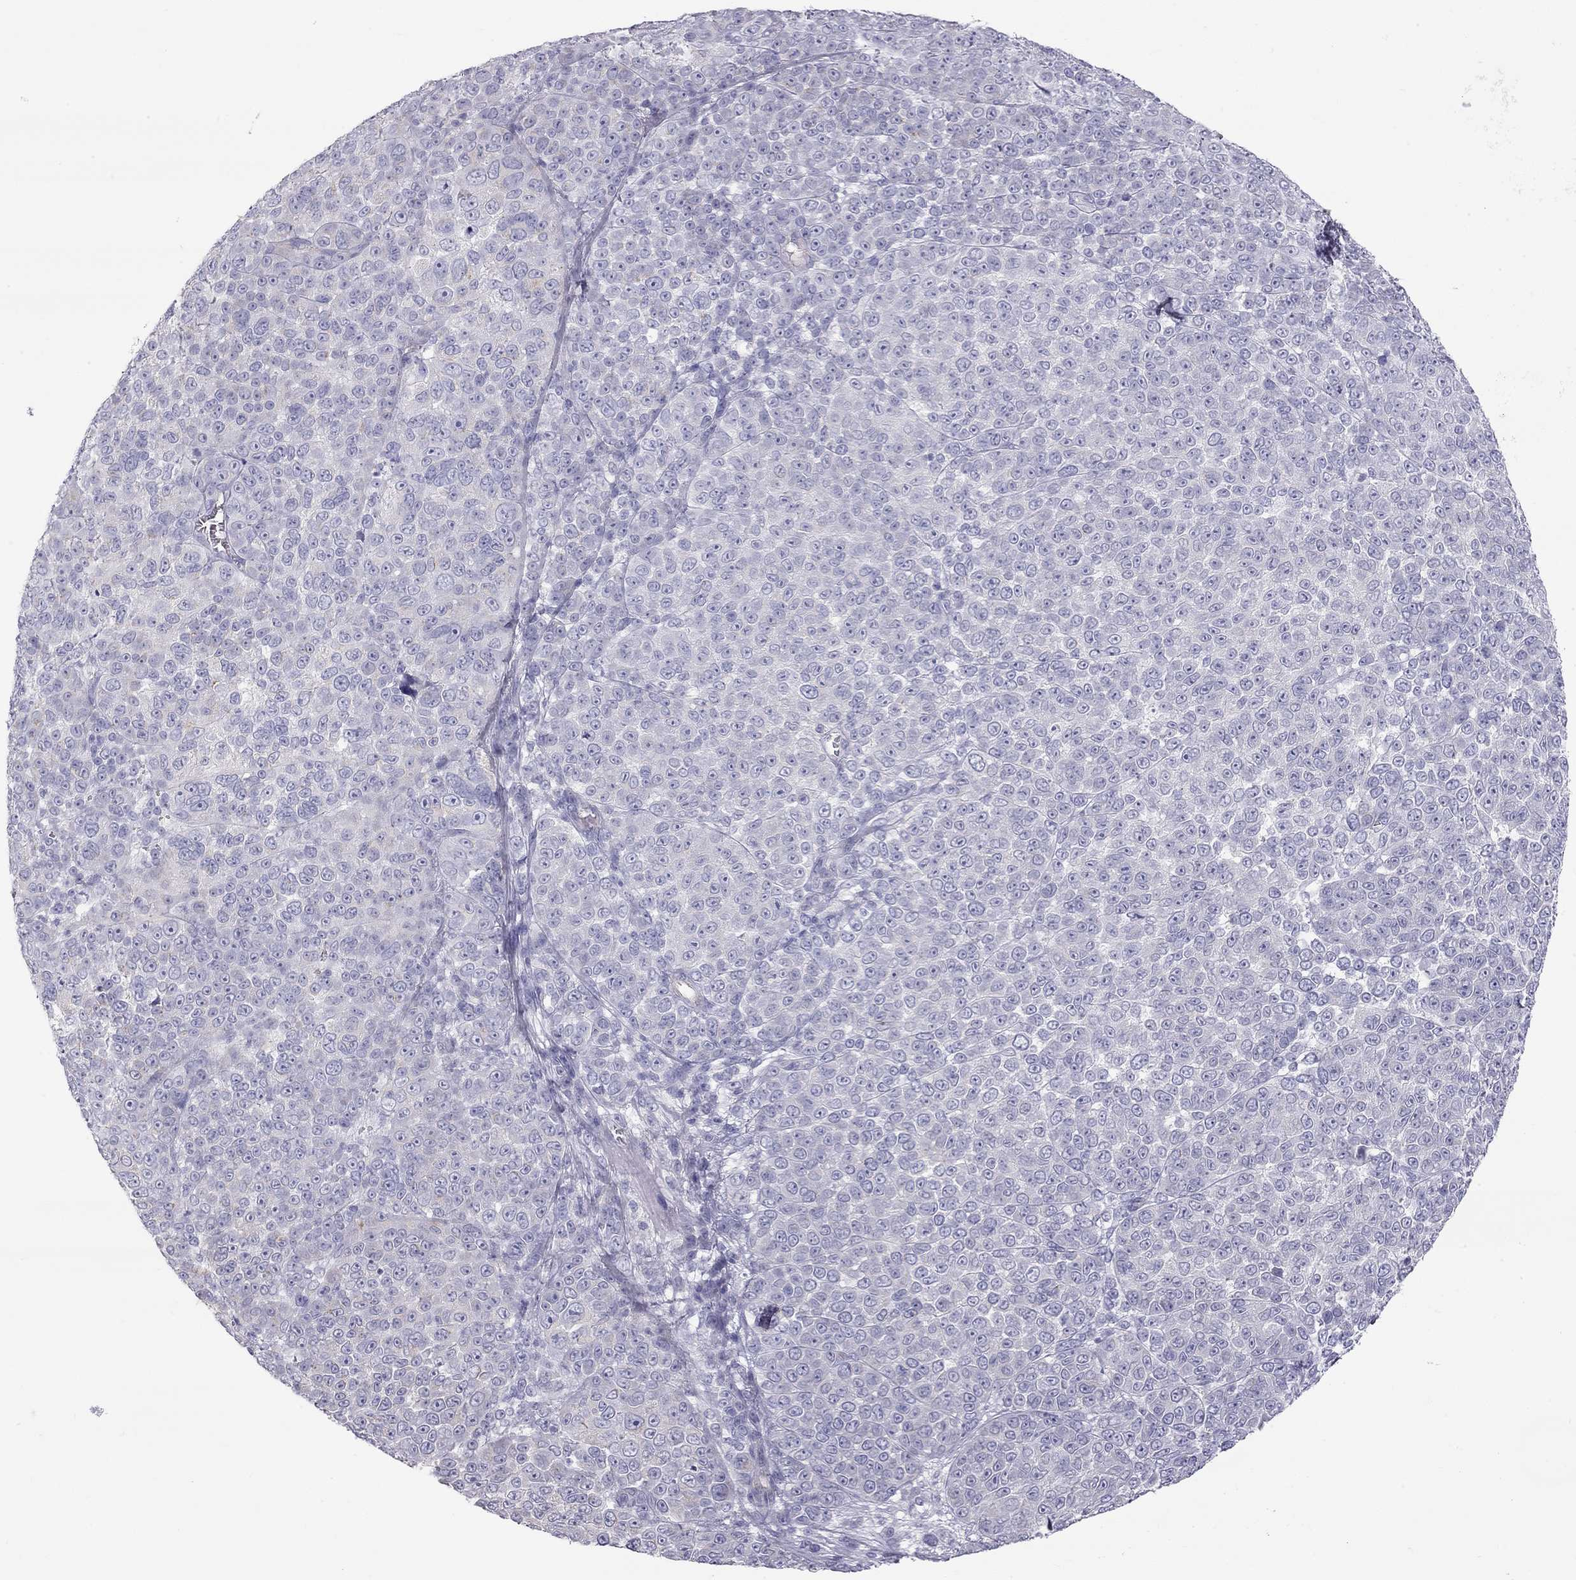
{"staining": {"intensity": "negative", "quantity": "none", "location": "none"}, "tissue": "melanoma", "cell_type": "Tumor cells", "image_type": "cancer", "snomed": [{"axis": "morphology", "description": "Malignant melanoma, NOS"}, {"axis": "topography", "description": "Skin"}], "caption": "Micrograph shows no protein positivity in tumor cells of malignant melanoma tissue. (IHC, brightfield microscopy, high magnification).", "gene": "TDRD6", "patient": {"sex": "female", "age": 95}}